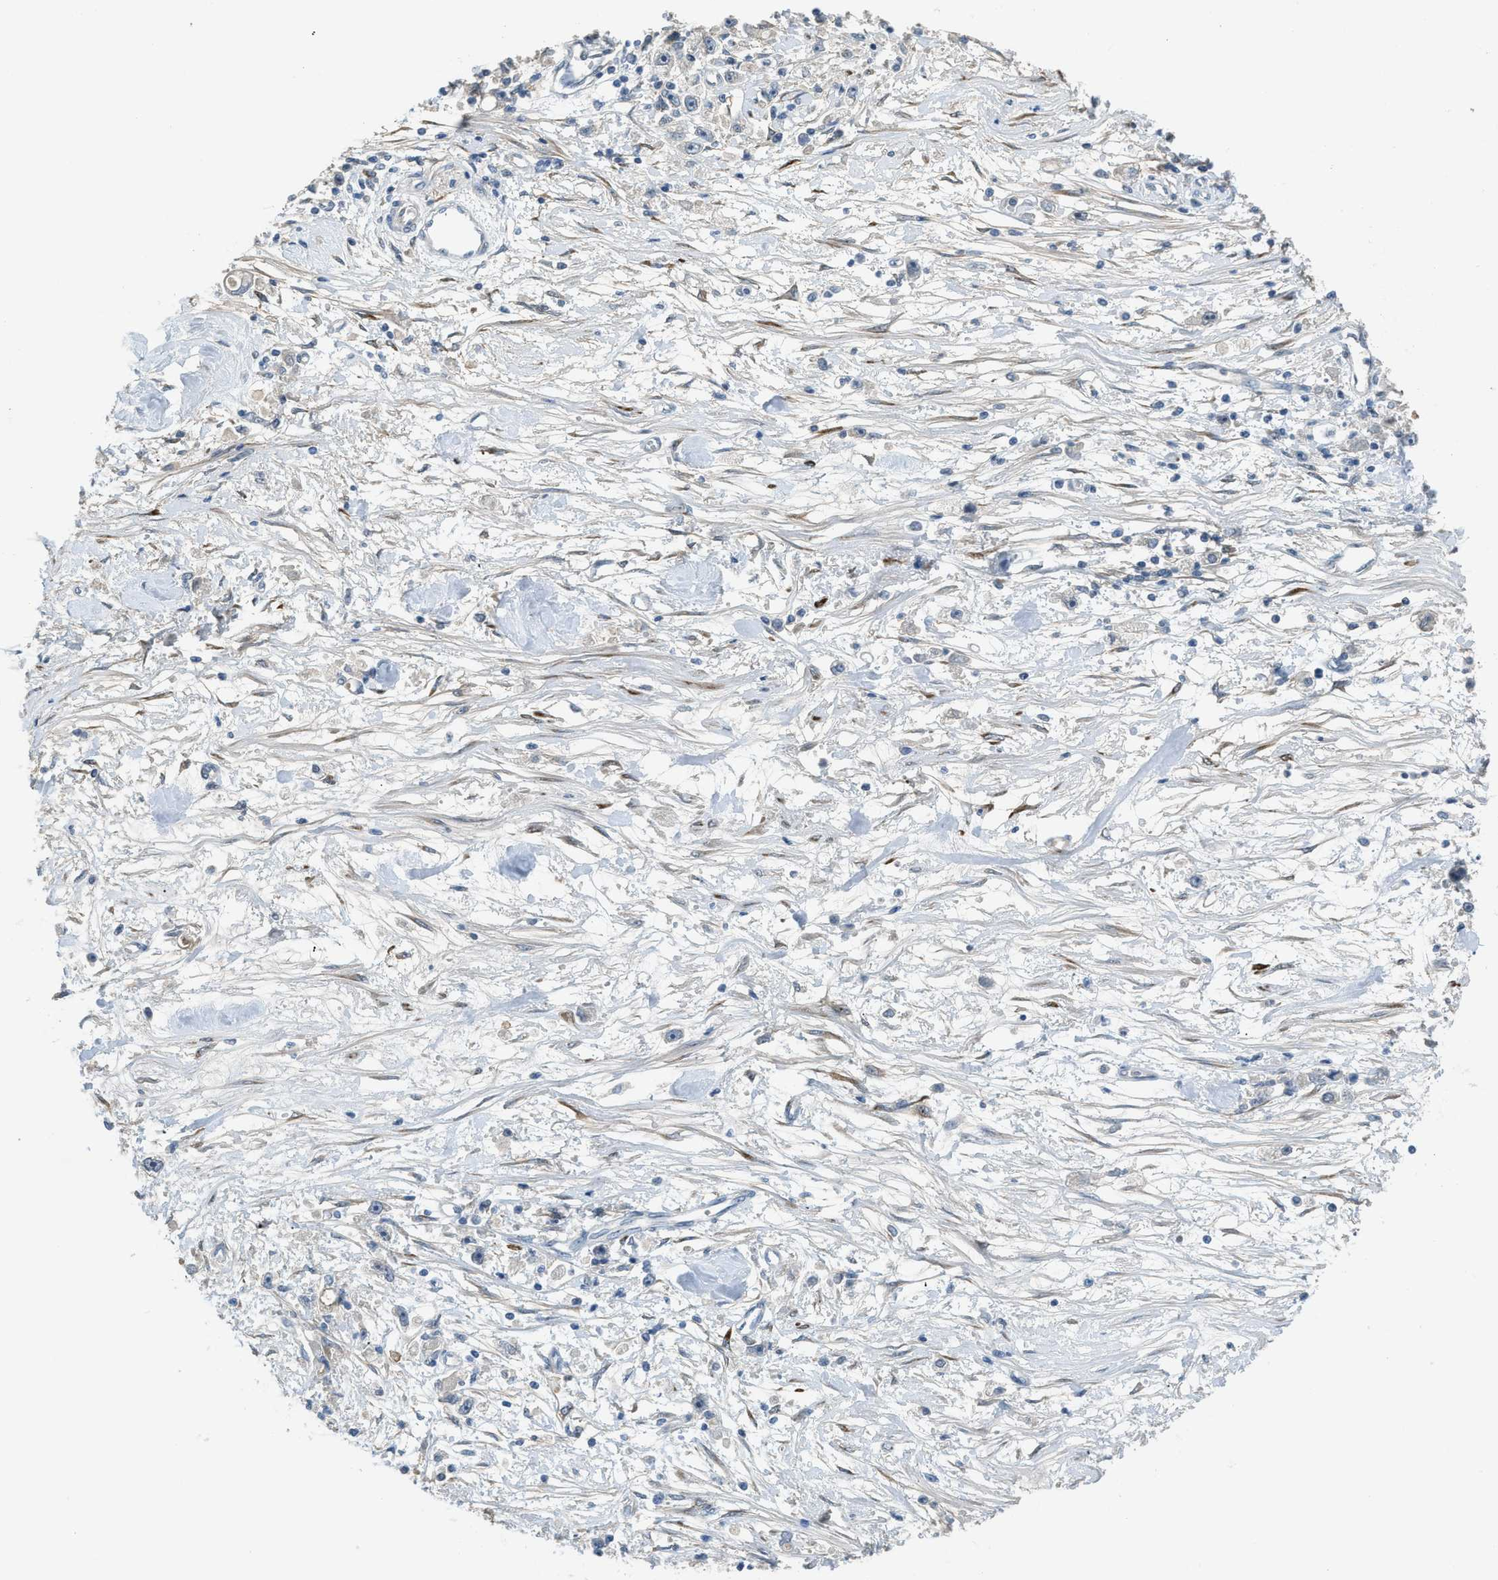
{"staining": {"intensity": "negative", "quantity": "none", "location": "none"}, "tissue": "stomach cancer", "cell_type": "Tumor cells", "image_type": "cancer", "snomed": [{"axis": "morphology", "description": "Adenocarcinoma, NOS"}, {"axis": "topography", "description": "Stomach"}], "caption": "The immunohistochemistry (IHC) image has no significant staining in tumor cells of stomach adenocarcinoma tissue.", "gene": "TMEM154", "patient": {"sex": "female", "age": 59}}